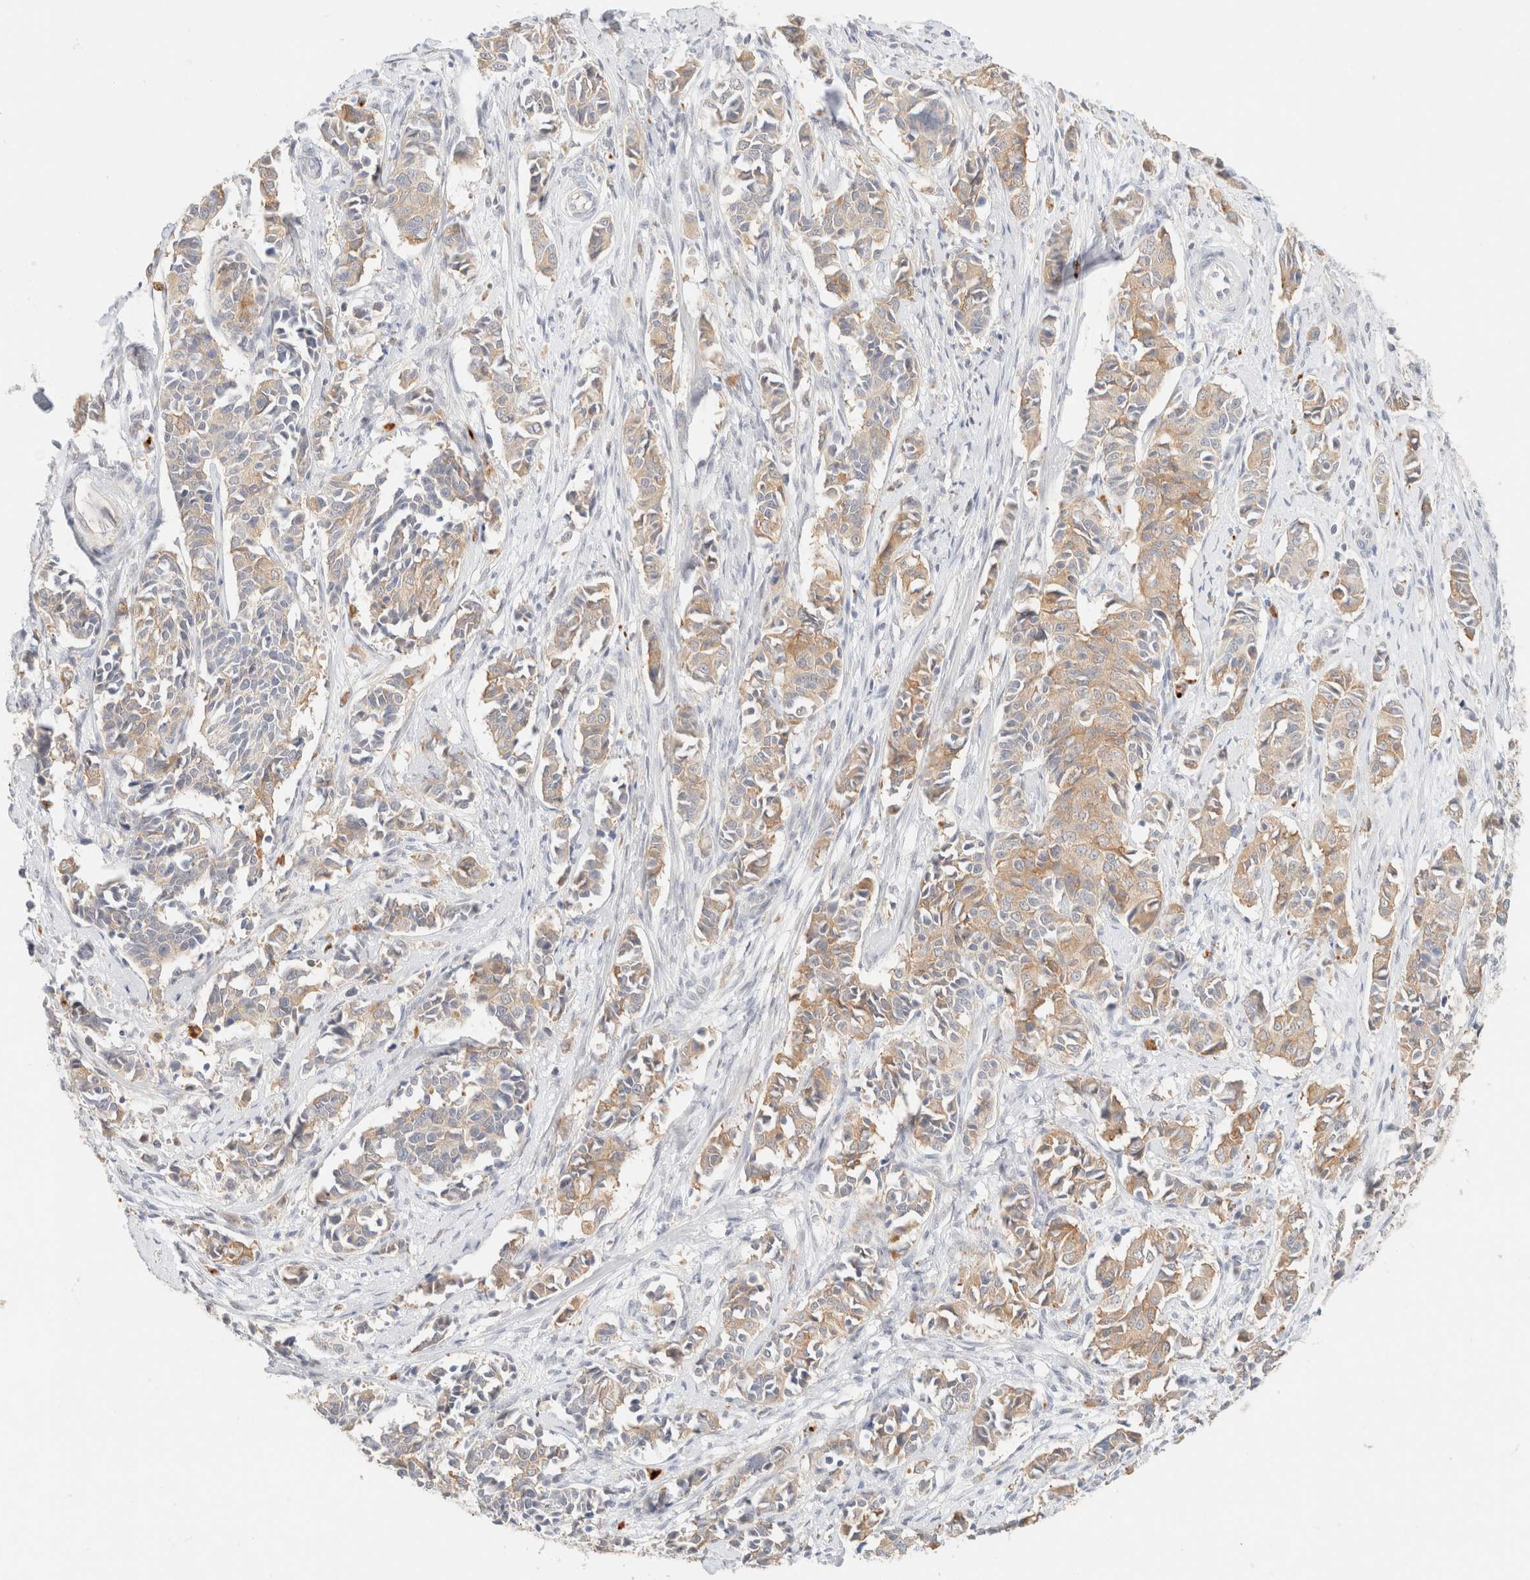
{"staining": {"intensity": "moderate", "quantity": "25%-75%", "location": "cytoplasmic/membranous"}, "tissue": "cervical cancer", "cell_type": "Tumor cells", "image_type": "cancer", "snomed": [{"axis": "morphology", "description": "Normal tissue, NOS"}, {"axis": "morphology", "description": "Squamous cell carcinoma, NOS"}, {"axis": "topography", "description": "Cervix"}], "caption": "An image of human cervical squamous cell carcinoma stained for a protein exhibits moderate cytoplasmic/membranous brown staining in tumor cells.", "gene": "SGSM2", "patient": {"sex": "female", "age": 35}}